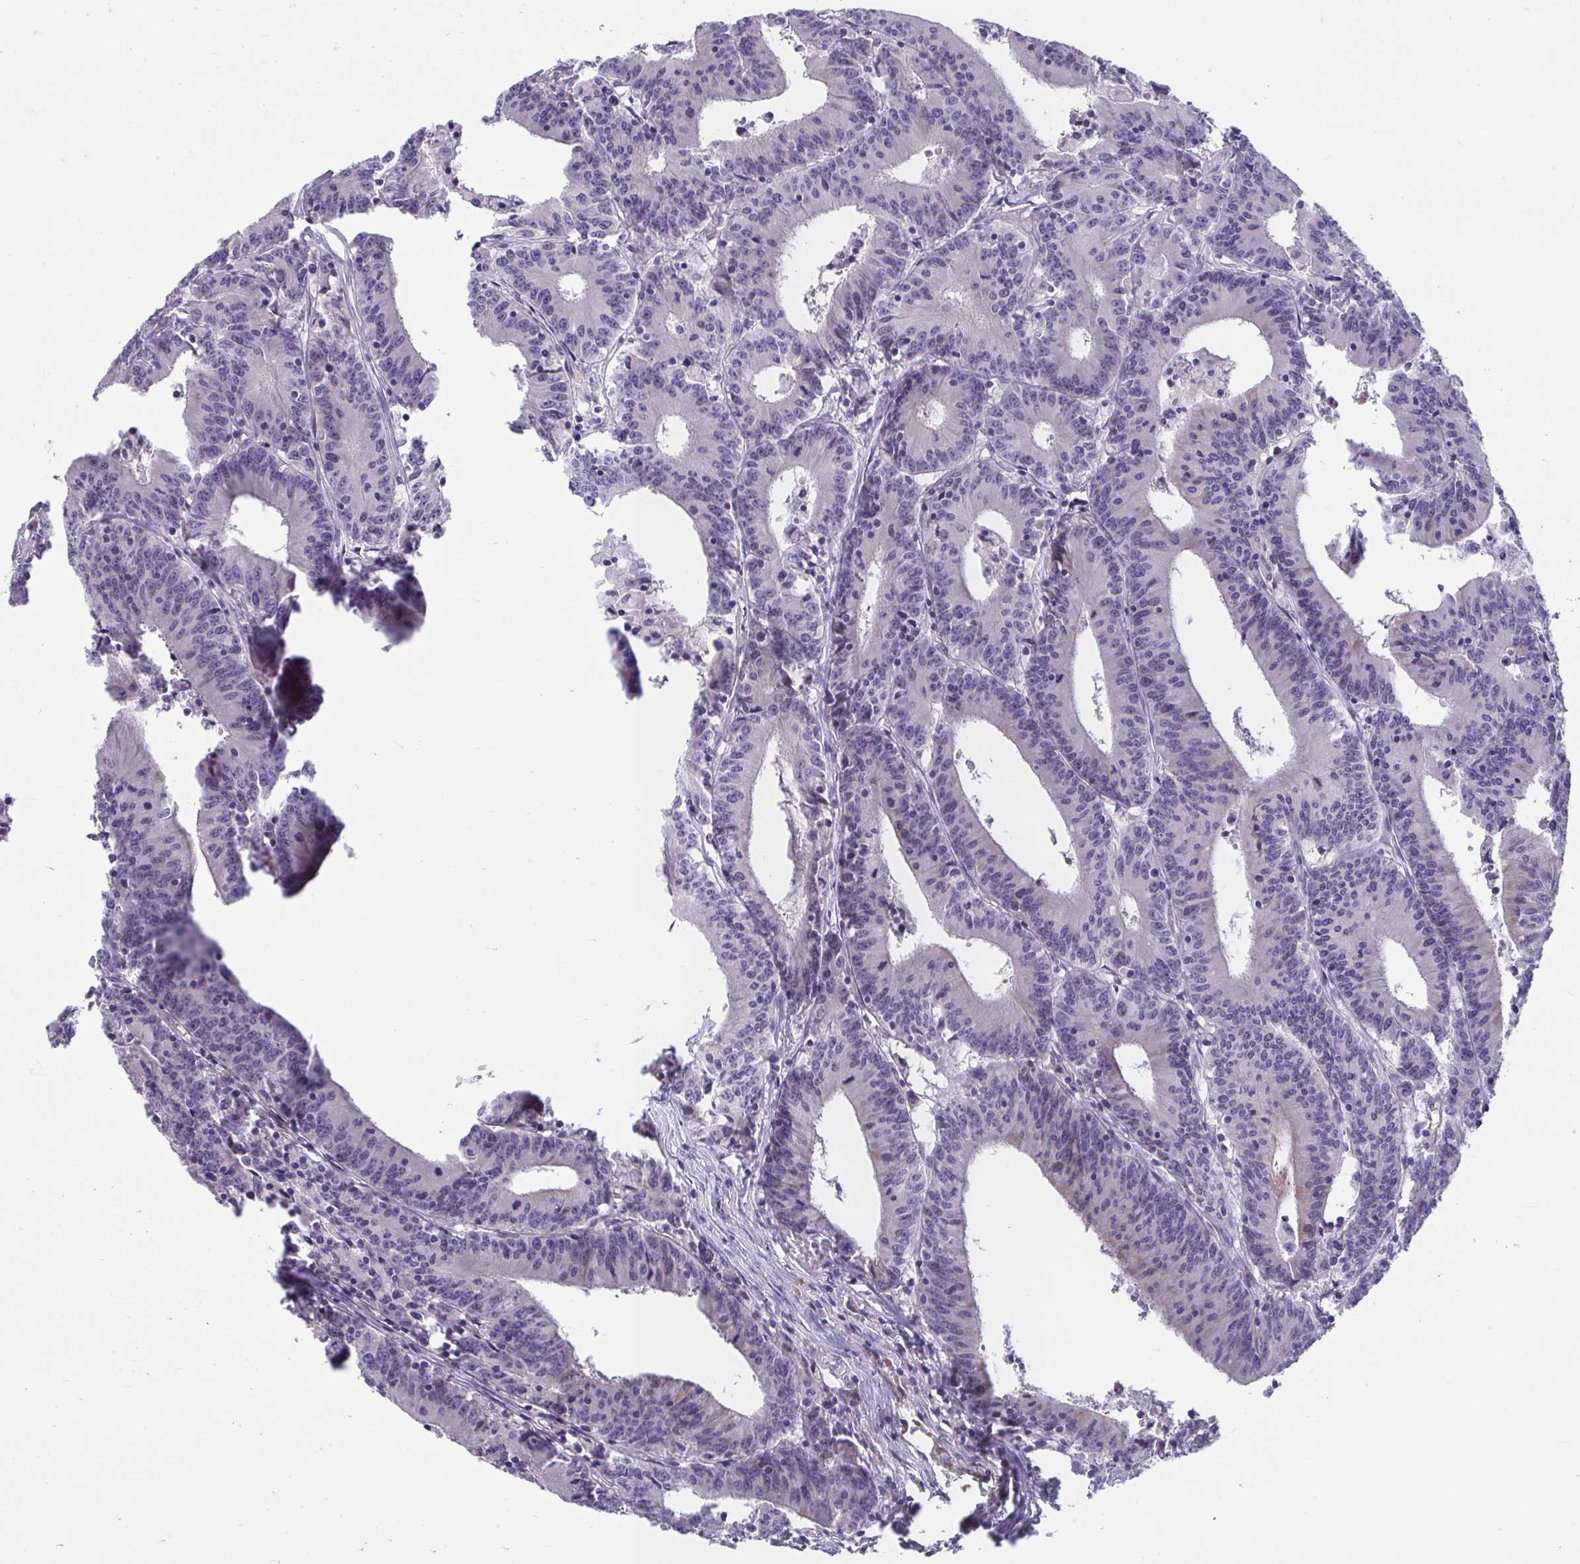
{"staining": {"intensity": "weak", "quantity": "25%-75%", "location": "cytoplasmic/membranous"}, "tissue": "colorectal cancer", "cell_type": "Tumor cells", "image_type": "cancer", "snomed": [{"axis": "morphology", "description": "Adenocarcinoma, NOS"}, {"axis": "topography", "description": "Colon"}], "caption": "IHC of human colorectal adenocarcinoma exhibits low levels of weak cytoplasmic/membranous expression in about 25%-75% of tumor cells.", "gene": "PIGZ", "patient": {"sex": "female", "age": 78}}